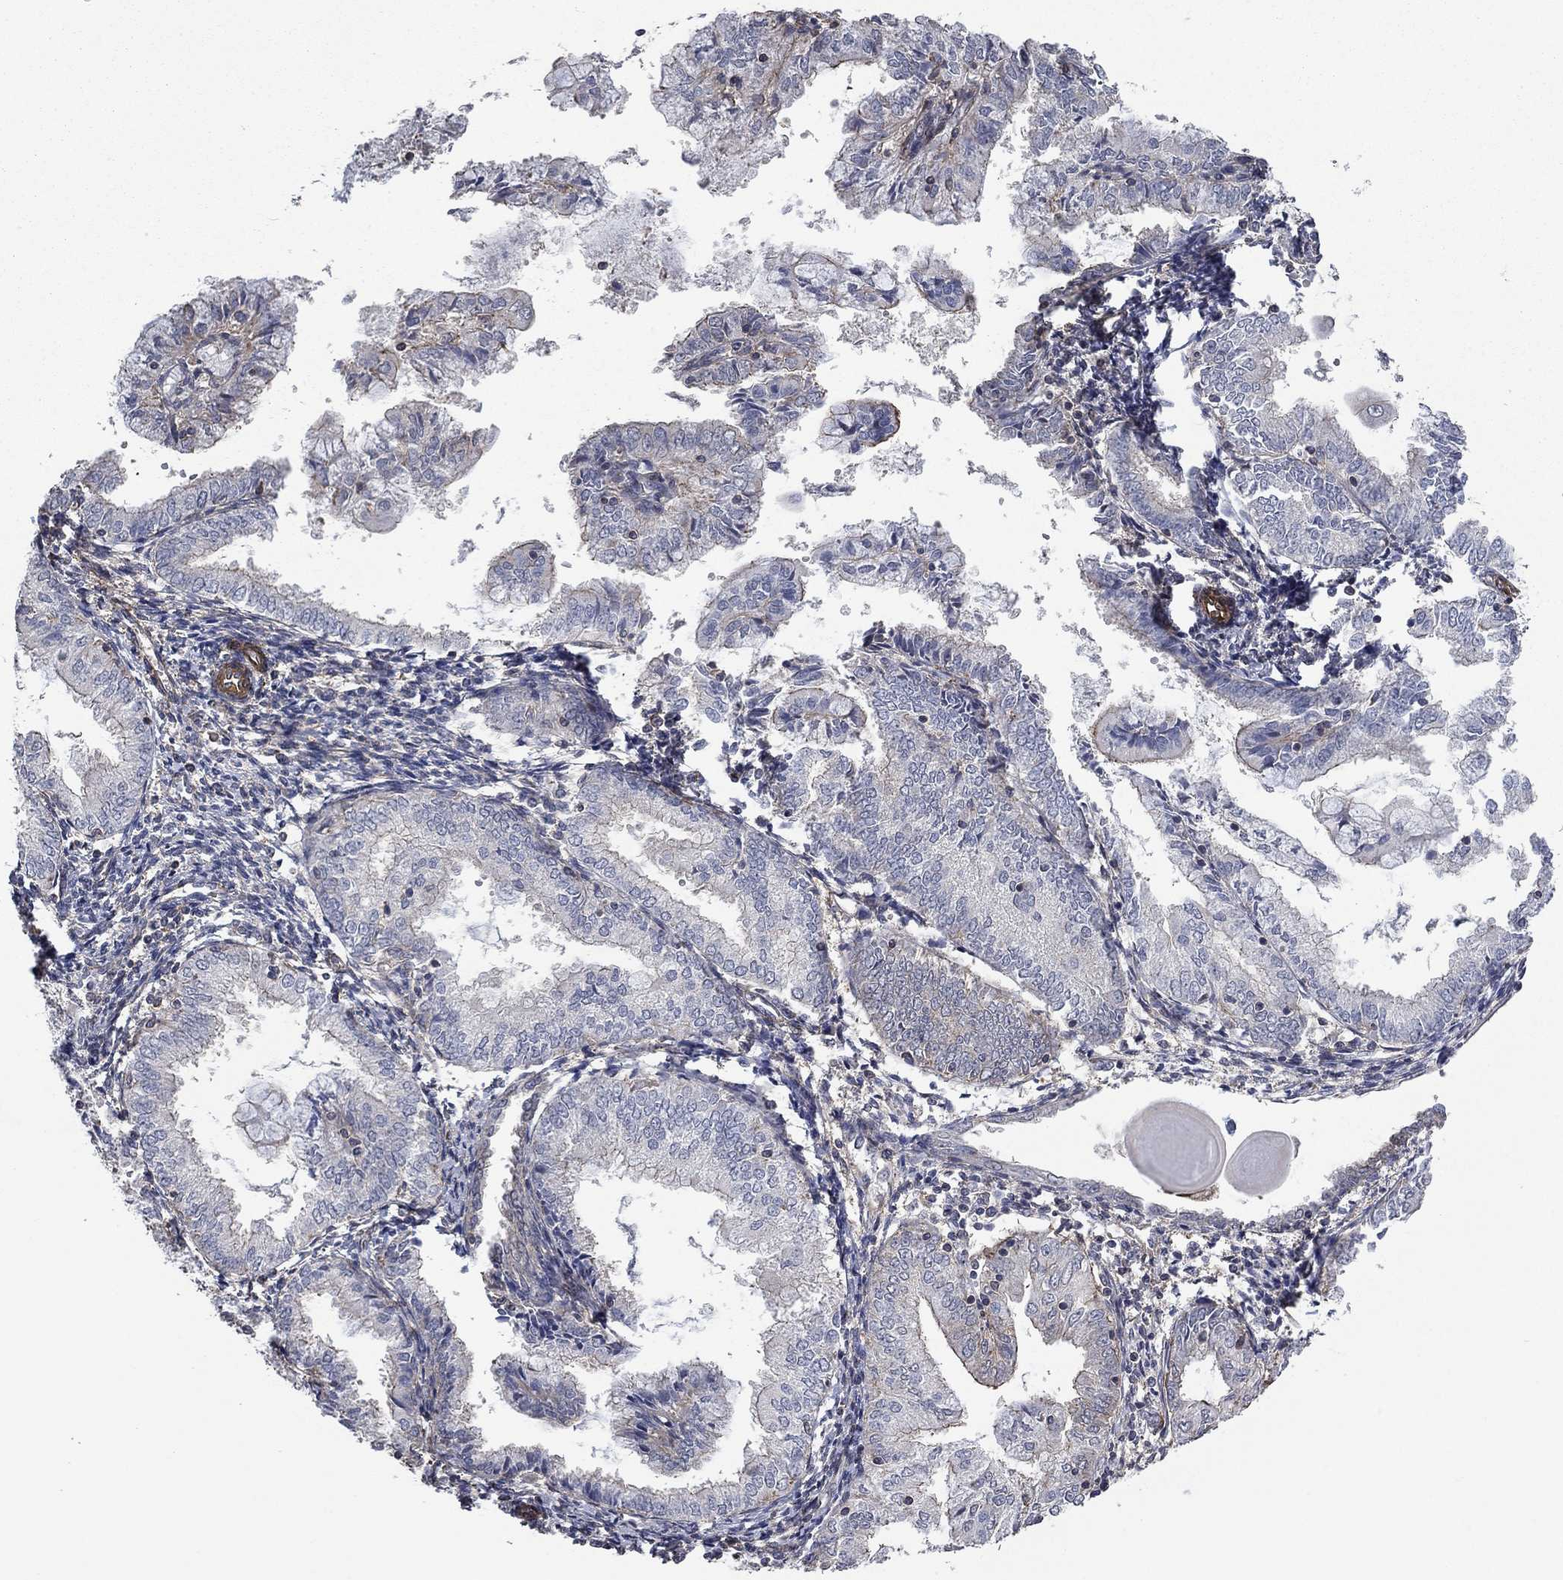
{"staining": {"intensity": "moderate", "quantity": "<25%", "location": "cytoplasmic/membranous"}, "tissue": "endometrial cancer", "cell_type": "Tumor cells", "image_type": "cancer", "snomed": [{"axis": "morphology", "description": "Adenocarcinoma, NOS"}, {"axis": "topography", "description": "Endometrium"}], "caption": "Protein staining of endometrial cancer tissue reveals moderate cytoplasmic/membranous staining in about <25% of tumor cells. (Brightfield microscopy of DAB IHC at high magnification).", "gene": "PDE3A", "patient": {"sex": "female", "age": 56}}